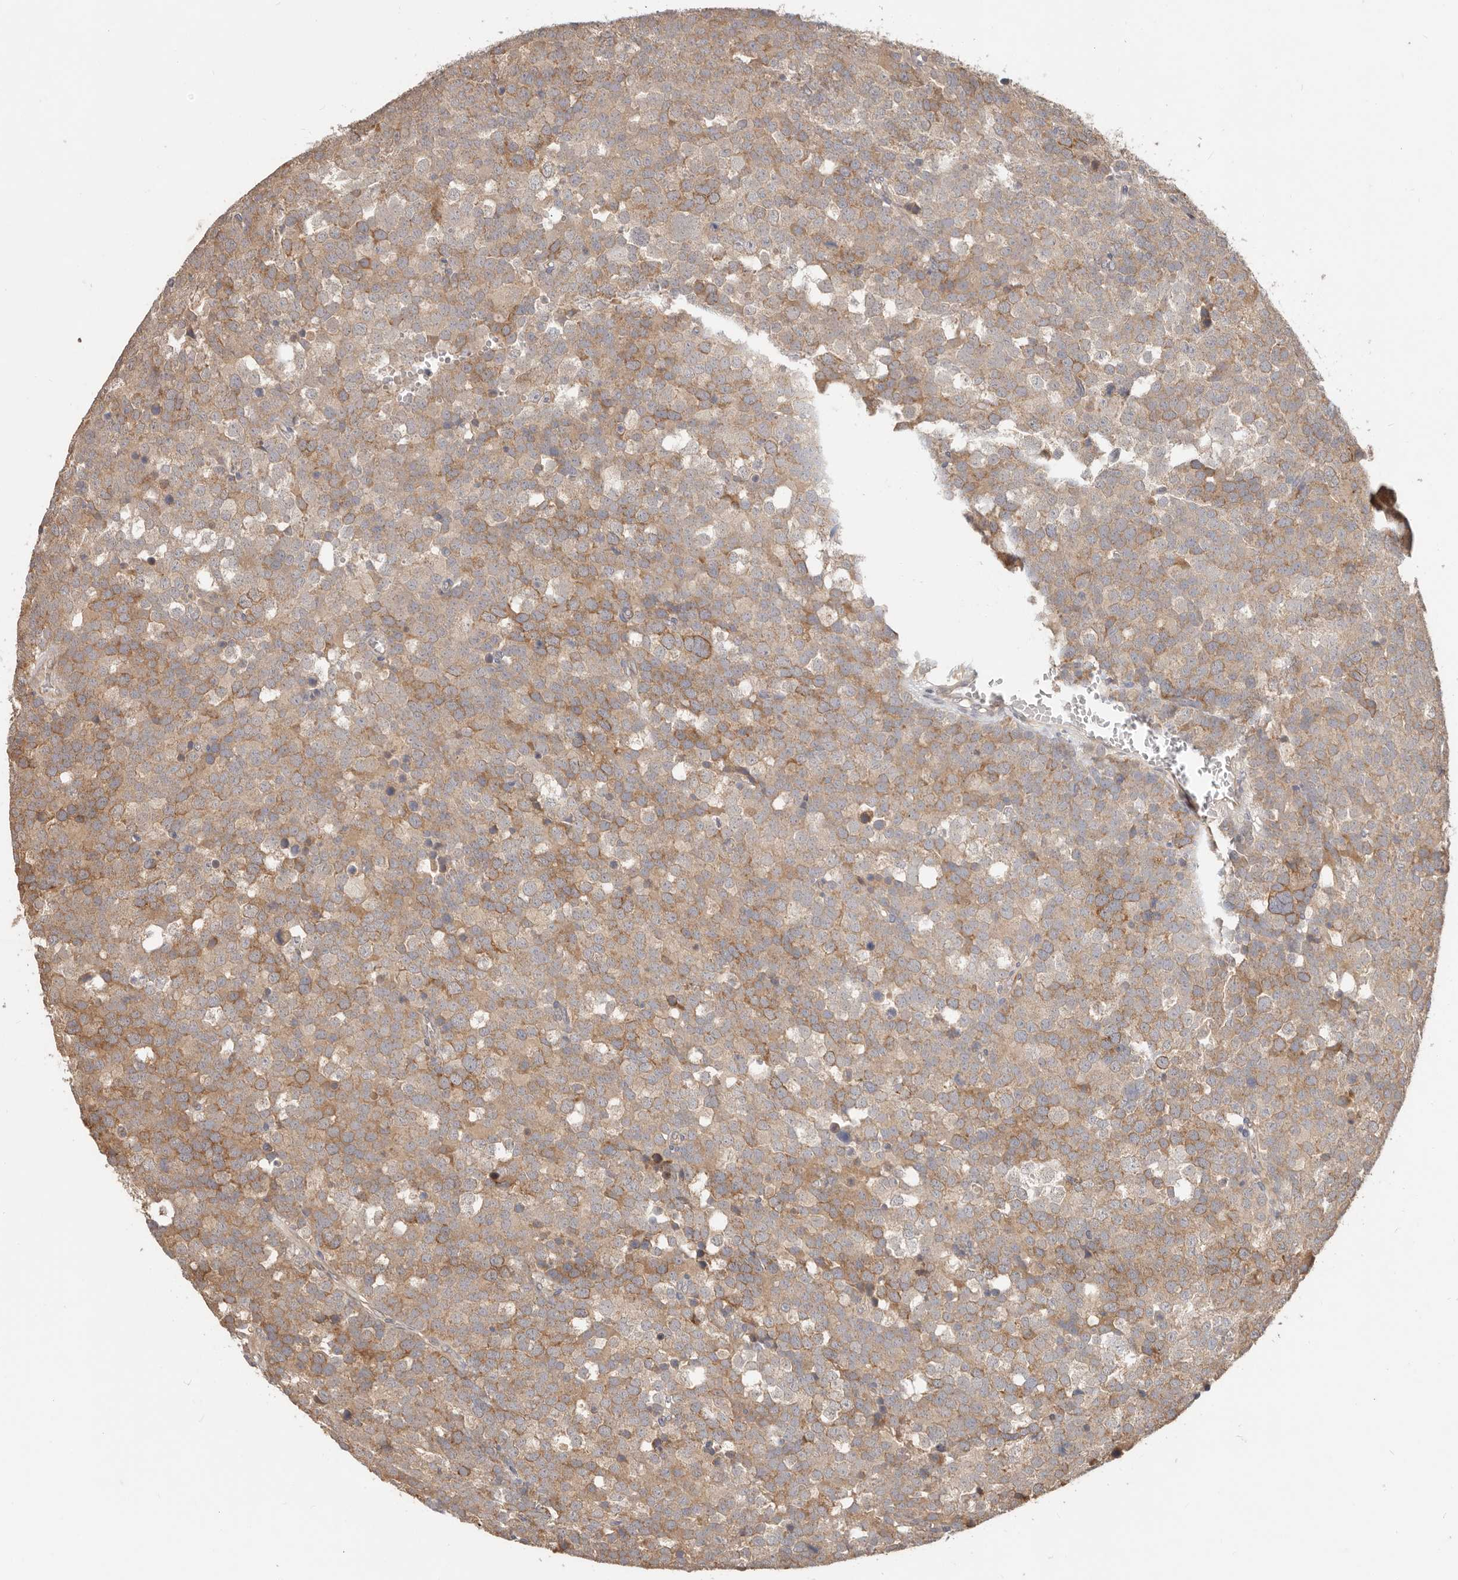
{"staining": {"intensity": "moderate", "quantity": ">75%", "location": "cytoplasmic/membranous"}, "tissue": "testis cancer", "cell_type": "Tumor cells", "image_type": "cancer", "snomed": [{"axis": "morphology", "description": "Seminoma, NOS"}, {"axis": "topography", "description": "Testis"}], "caption": "DAB (3,3'-diaminobenzidine) immunohistochemical staining of testis cancer exhibits moderate cytoplasmic/membranous protein expression in about >75% of tumor cells. The staining was performed using DAB to visualize the protein expression in brown, while the nuclei were stained in blue with hematoxylin (Magnification: 20x).", "gene": "MTFR2", "patient": {"sex": "male", "age": 71}}